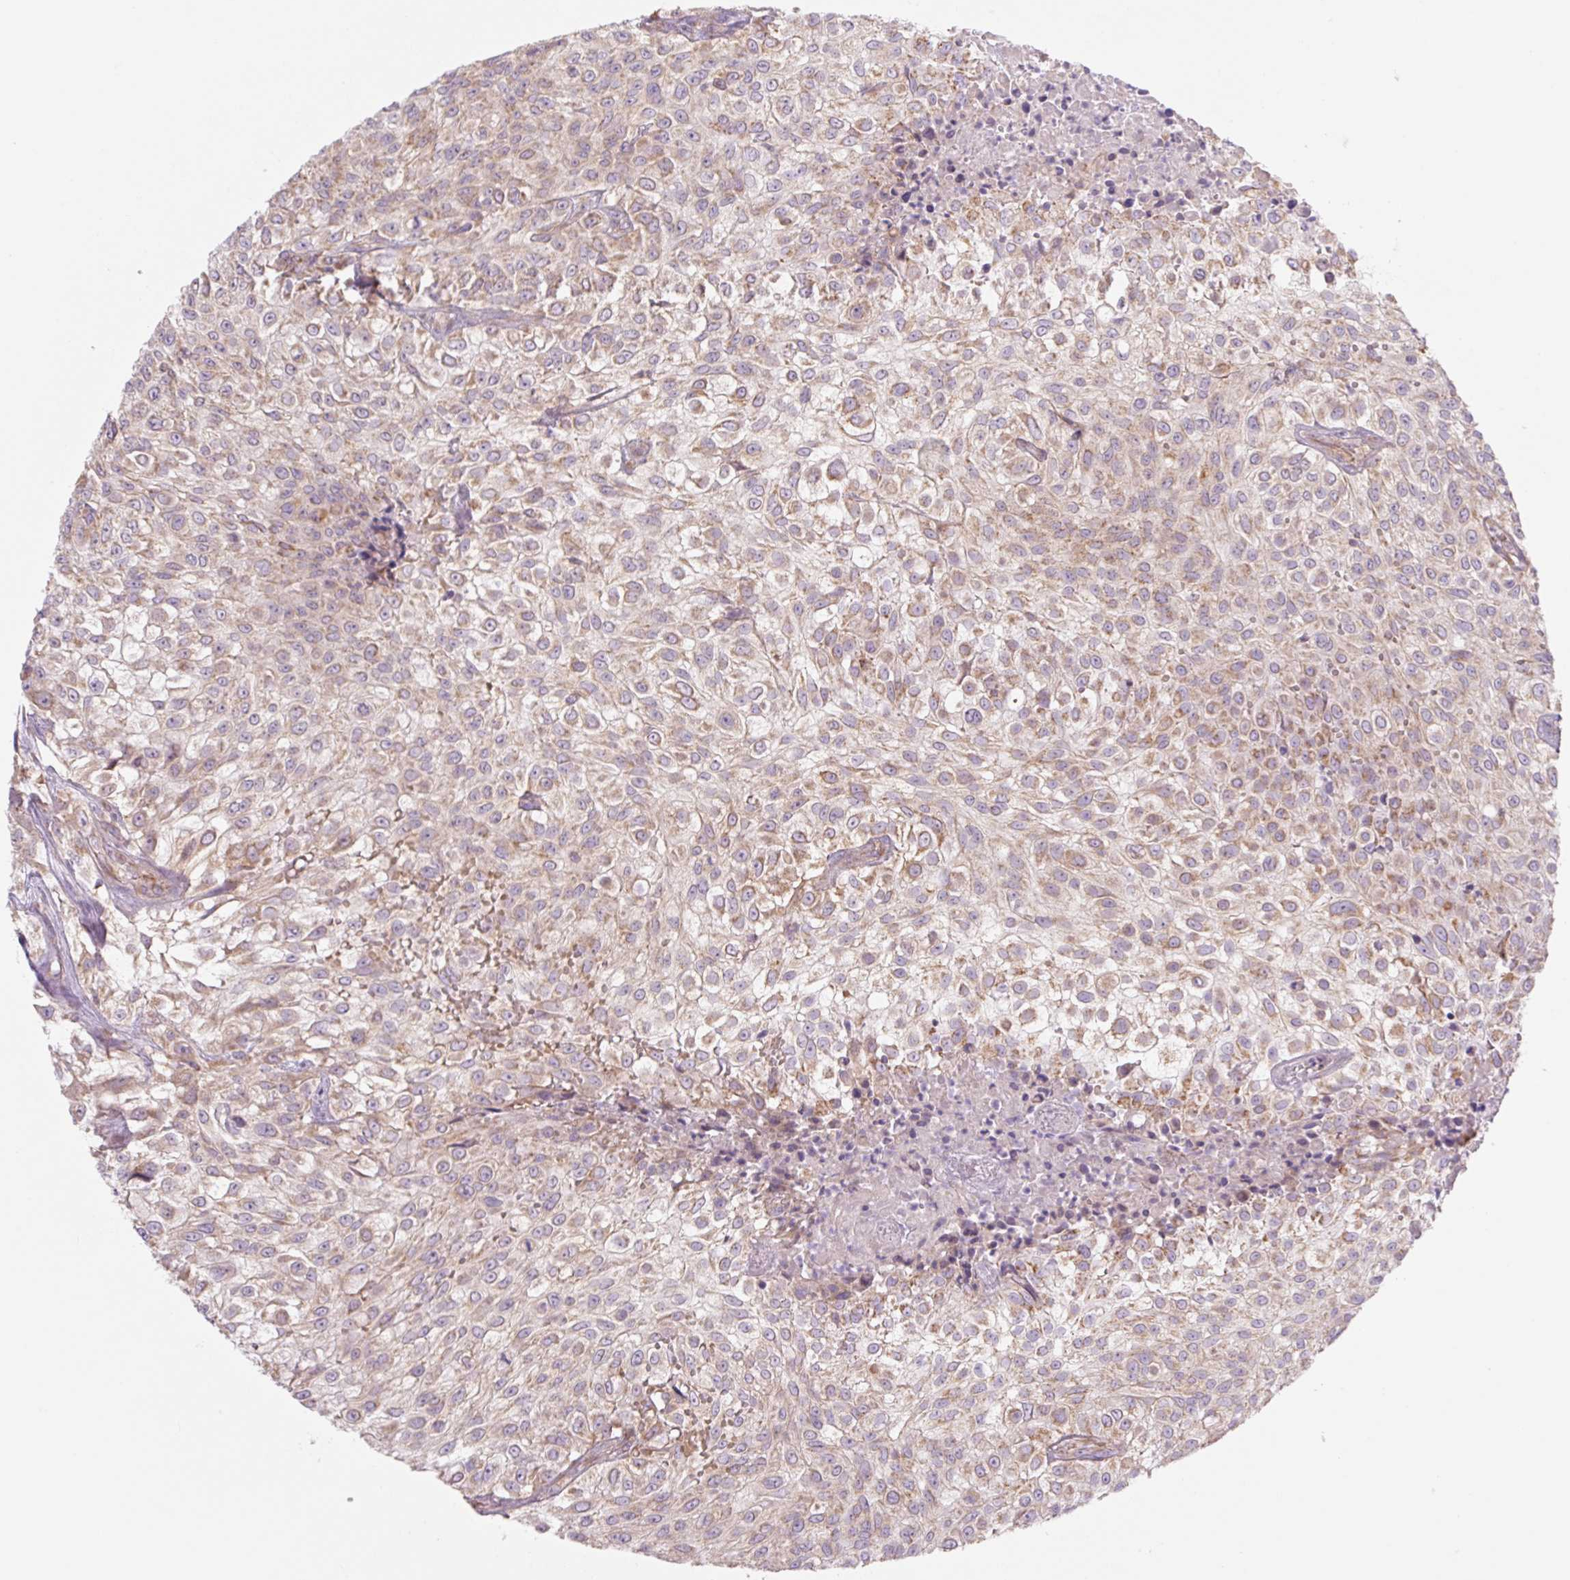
{"staining": {"intensity": "weak", "quantity": "25%-75%", "location": "cytoplasmic/membranous"}, "tissue": "urothelial cancer", "cell_type": "Tumor cells", "image_type": "cancer", "snomed": [{"axis": "morphology", "description": "Urothelial carcinoma, High grade"}, {"axis": "topography", "description": "Urinary bladder"}], "caption": "Immunohistochemistry (IHC) (DAB (3,3'-diaminobenzidine)) staining of human high-grade urothelial carcinoma displays weak cytoplasmic/membranous protein positivity in about 25%-75% of tumor cells.", "gene": "GOSR2", "patient": {"sex": "male", "age": 56}}